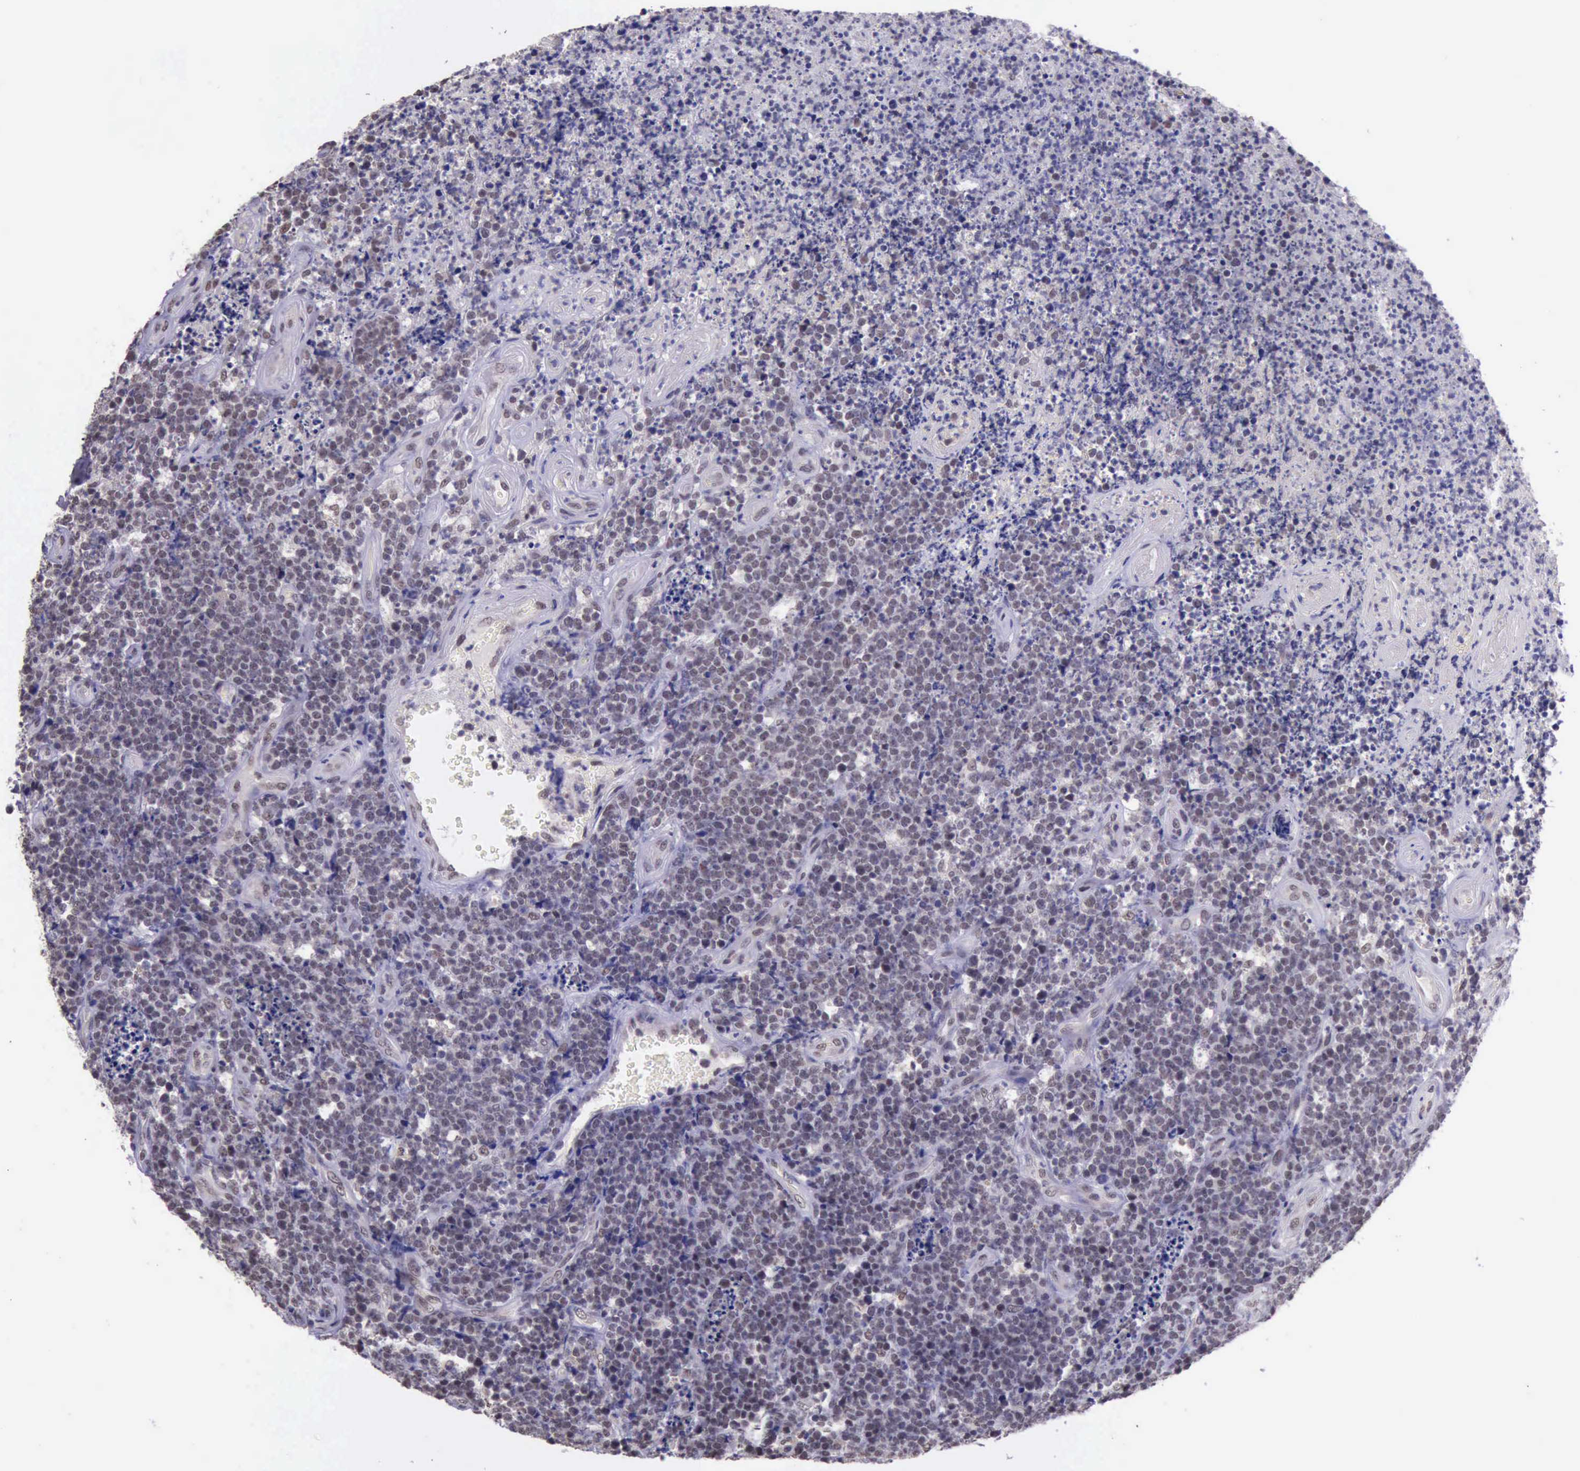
{"staining": {"intensity": "weak", "quantity": ">75%", "location": "nuclear"}, "tissue": "lymphoma", "cell_type": "Tumor cells", "image_type": "cancer", "snomed": [{"axis": "morphology", "description": "Malignant lymphoma, non-Hodgkin's type, High grade"}, {"axis": "topography", "description": "Small intestine"}, {"axis": "topography", "description": "Colon"}], "caption": "Malignant lymphoma, non-Hodgkin's type (high-grade) stained for a protein shows weak nuclear positivity in tumor cells.", "gene": "PRPF39", "patient": {"sex": "male", "age": 8}}